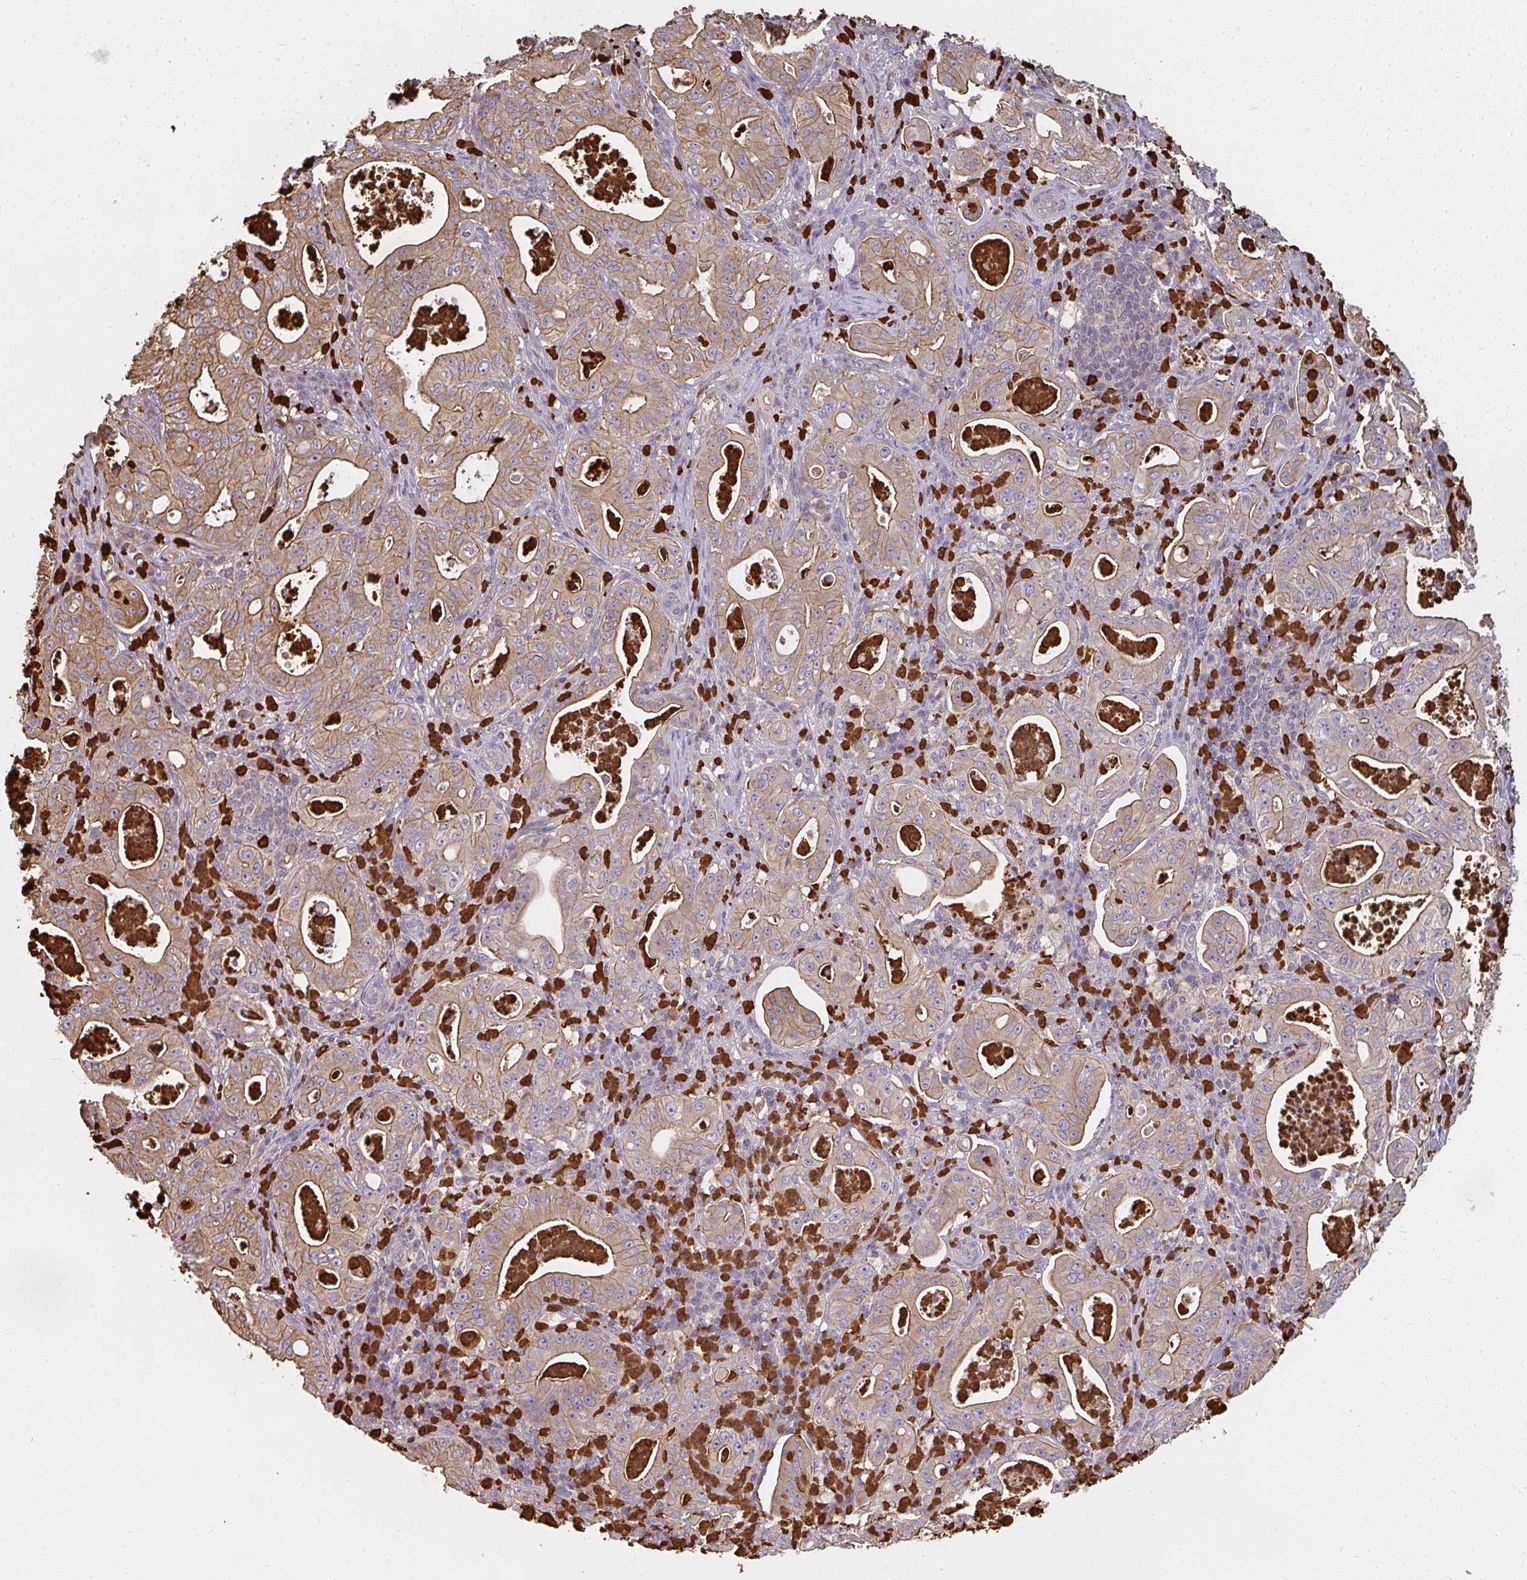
{"staining": {"intensity": "moderate", "quantity": ">75%", "location": "cytoplasmic/membranous"}, "tissue": "pancreatic cancer", "cell_type": "Tumor cells", "image_type": "cancer", "snomed": [{"axis": "morphology", "description": "Adenocarcinoma, NOS"}, {"axis": "topography", "description": "Pancreas"}], "caption": "The micrograph demonstrates a brown stain indicating the presence of a protein in the cytoplasmic/membranous of tumor cells in pancreatic adenocarcinoma. (Stains: DAB (3,3'-diaminobenzidine) in brown, nuclei in blue, Microscopy: brightfield microscopy at high magnification).", "gene": "CNTRL", "patient": {"sex": "male", "age": 71}}